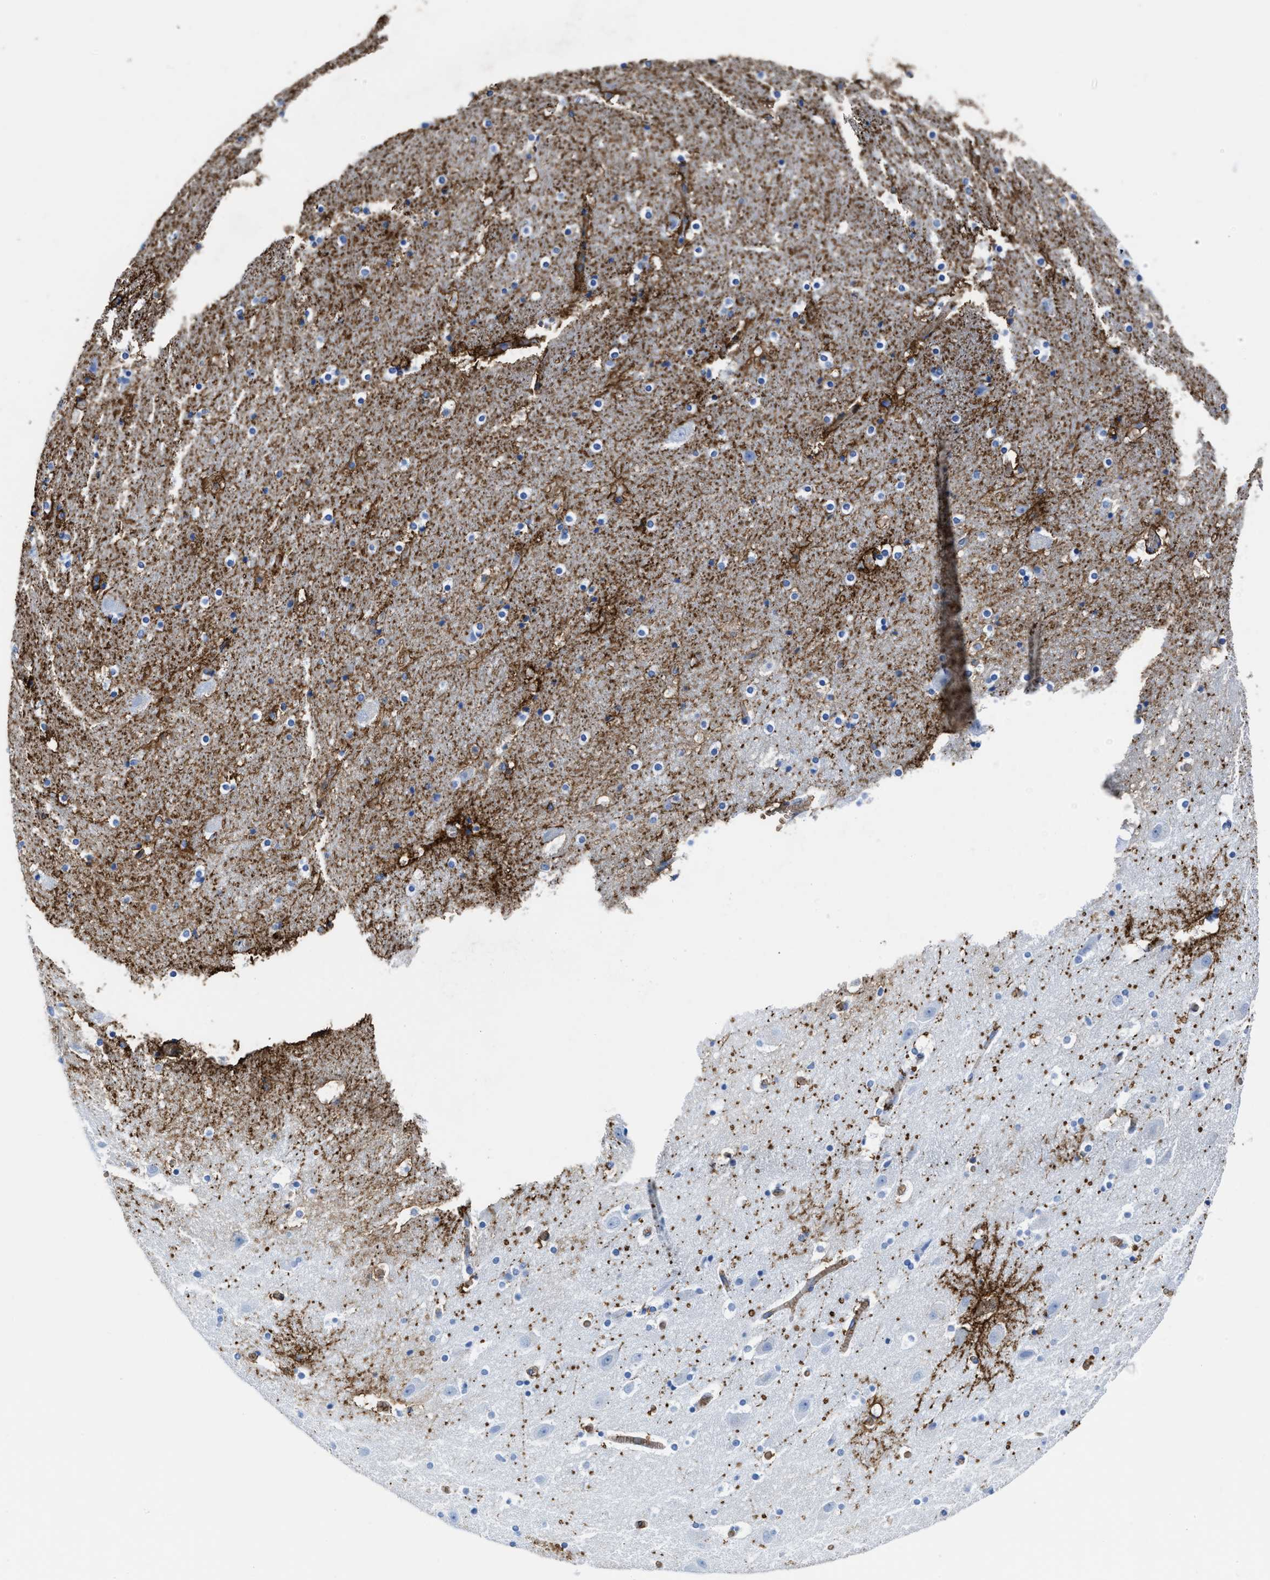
{"staining": {"intensity": "negative", "quantity": "none", "location": "none"}, "tissue": "hippocampus", "cell_type": "Glial cells", "image_type": "normal", "snomed": [{"axis": "morphology", "description": "Normal tissue, NOS"}, {"axis": "topography", "description": "Hippocampus"}], "caption": "Glial cells are negative for brown protein staining in normal hippocampus. Brightfield microscopy of IHC stained with DAB (3,3'-diaminobenzidine) (brown) and hematoxylin (blue), captured at high magnification.", "gene": "AQP1", "patient": {"sex": "male", "age": 45}}